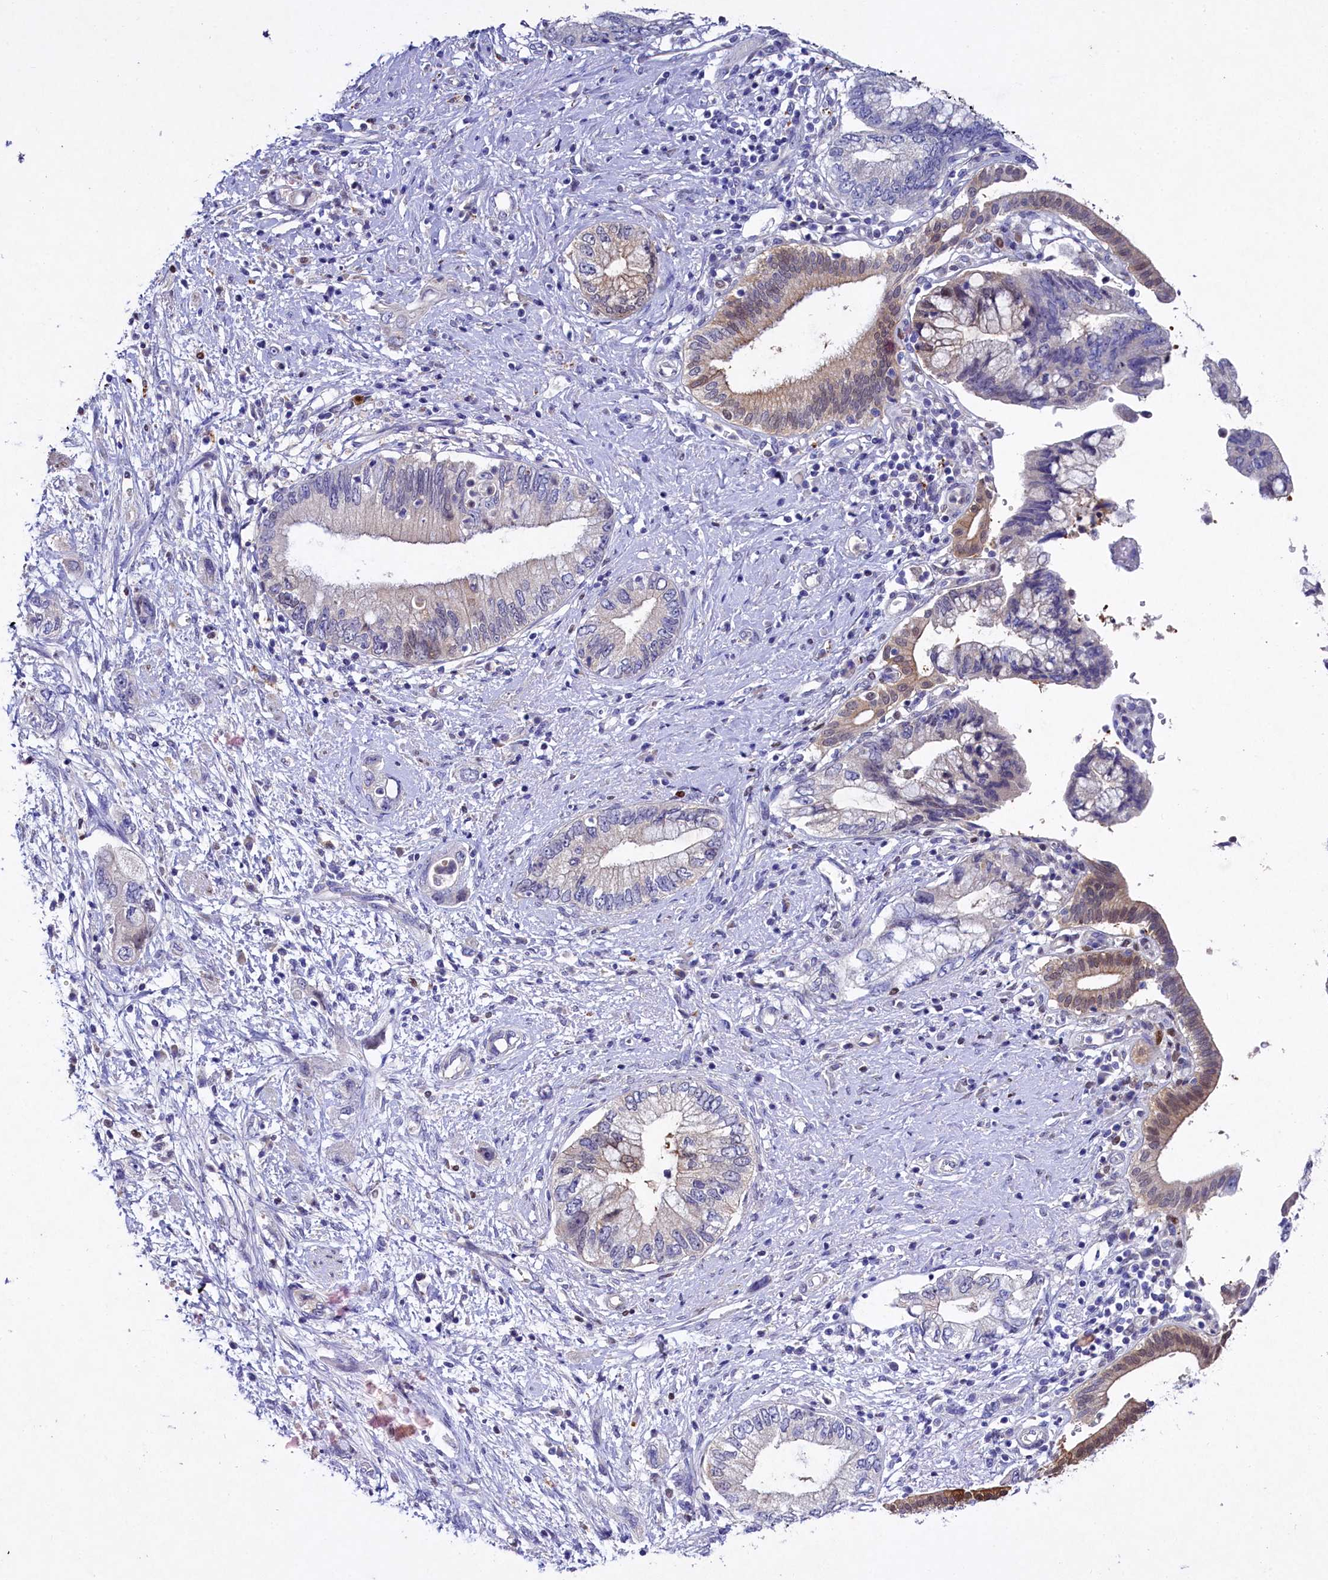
{"staining": {"intensity": "moderate", "quantity": "<25%", "location": "cytoplasmic/membranous"}, "tissue": "pancreatic cancer", "cell_type": "Tumor cells", "image_type": "cancer", "snomed": [{"axis": "morphology", "description": "Adenocarcinoma, NOS"}, {"axis": "topography", "description": "Pancreas"}], "caption": "Immunohistochemistry of human adenocarcinoma (pancreatic) reveals low levels of moderate cytoplasmic/membranous staining in approximately <25% of tumor cells.", "gene": "TGDS", "patient": {"sex": "female", "age": 73}}